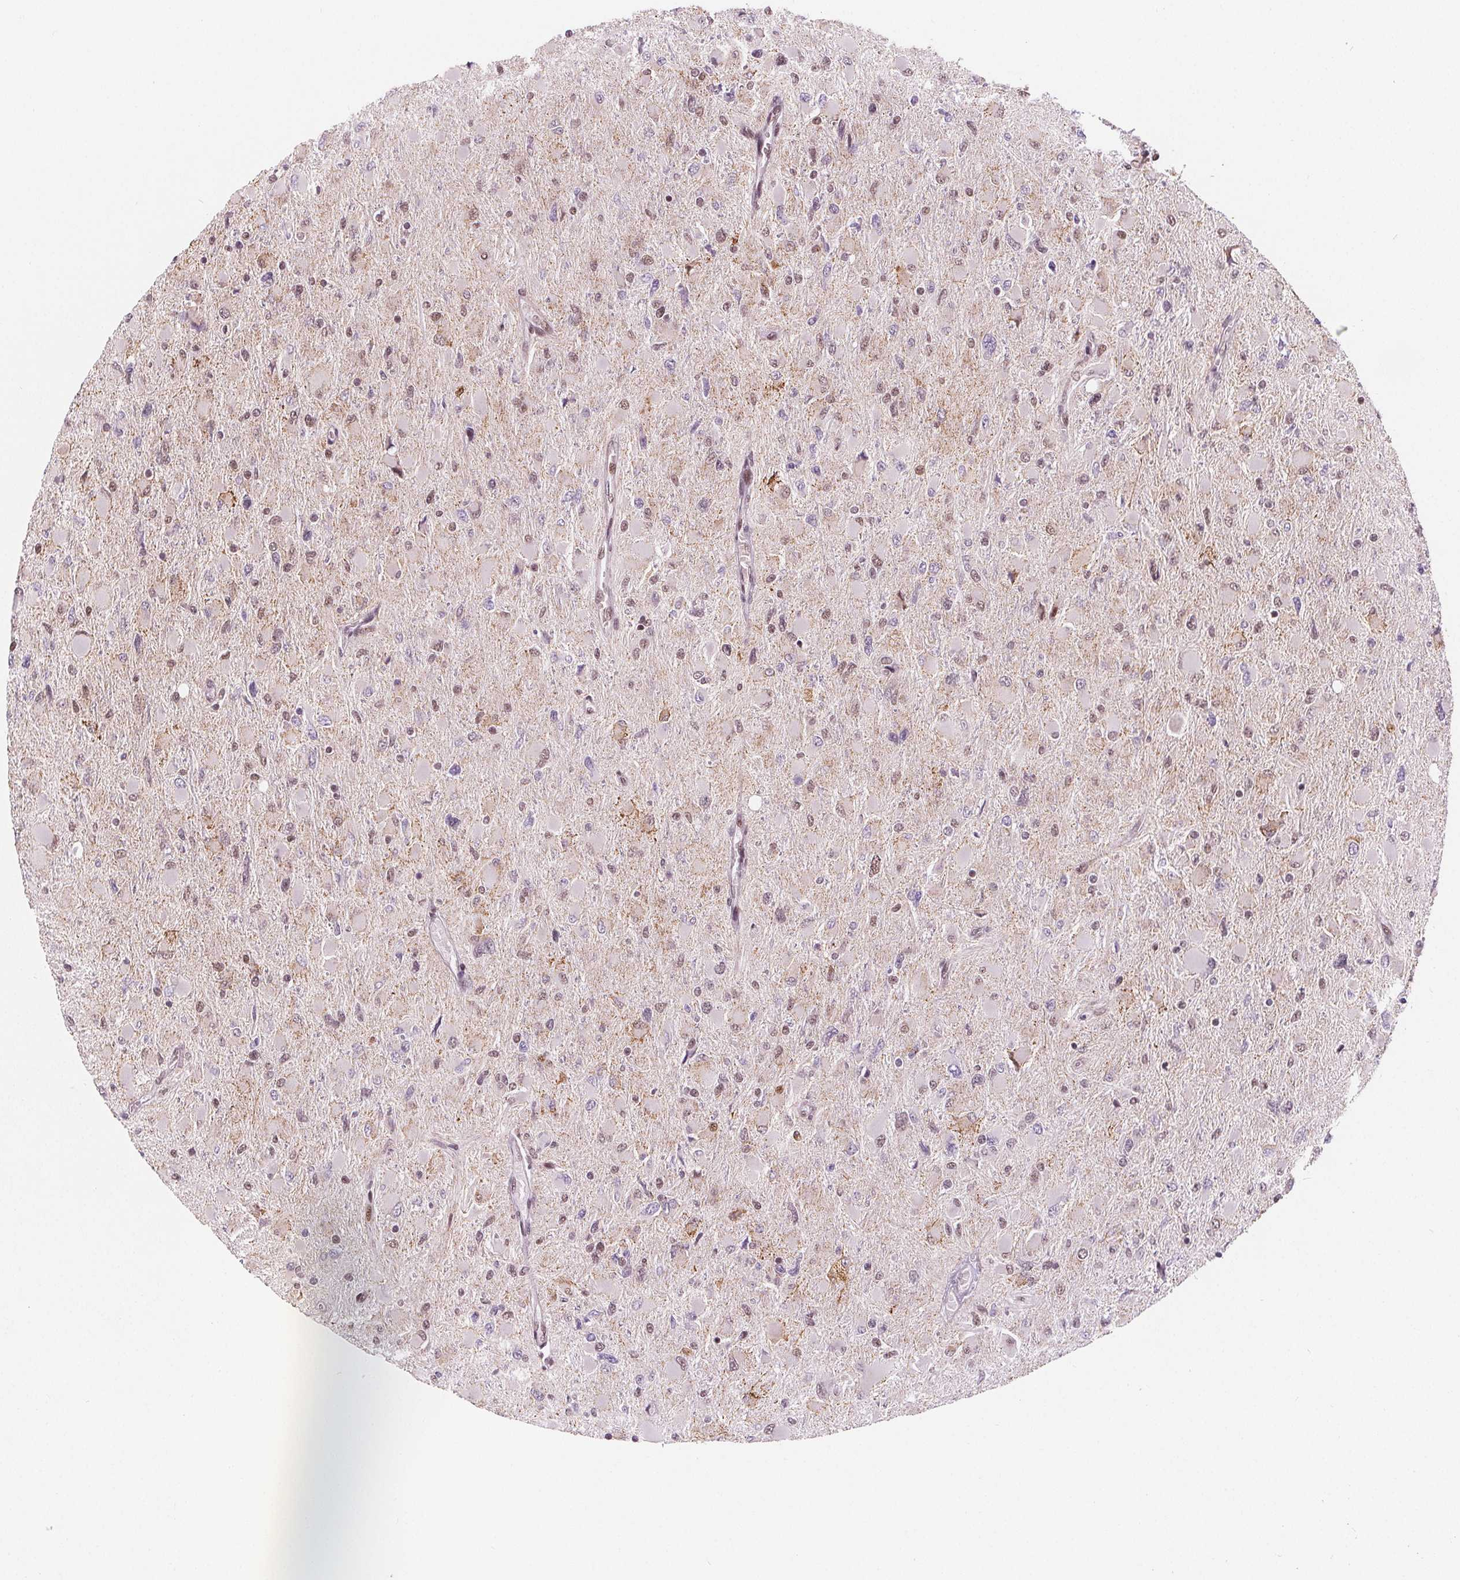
{"staining": {"intensity": "moderate", "quantity": "<25%", "location": "nuclear"}, "tissue": "glioma", "cell_type": "Tumor cells", "image_type": "cancer", "snomed": [{"axis": "morphology", "description": "Glioma, malignant, High grade"}, {"axis": "topography", "description": "Cerebral cortex"}], "caption": "An immunohistochemistry (IHC) histopathology image of neoplastic tissue is shown. Protein staining in brown highlights moderate nuclear positivity in malignant glioma (high-grade) within tumor cells.", "gene": "DPM2", "patient": {"sex": "female", "age": 36}}